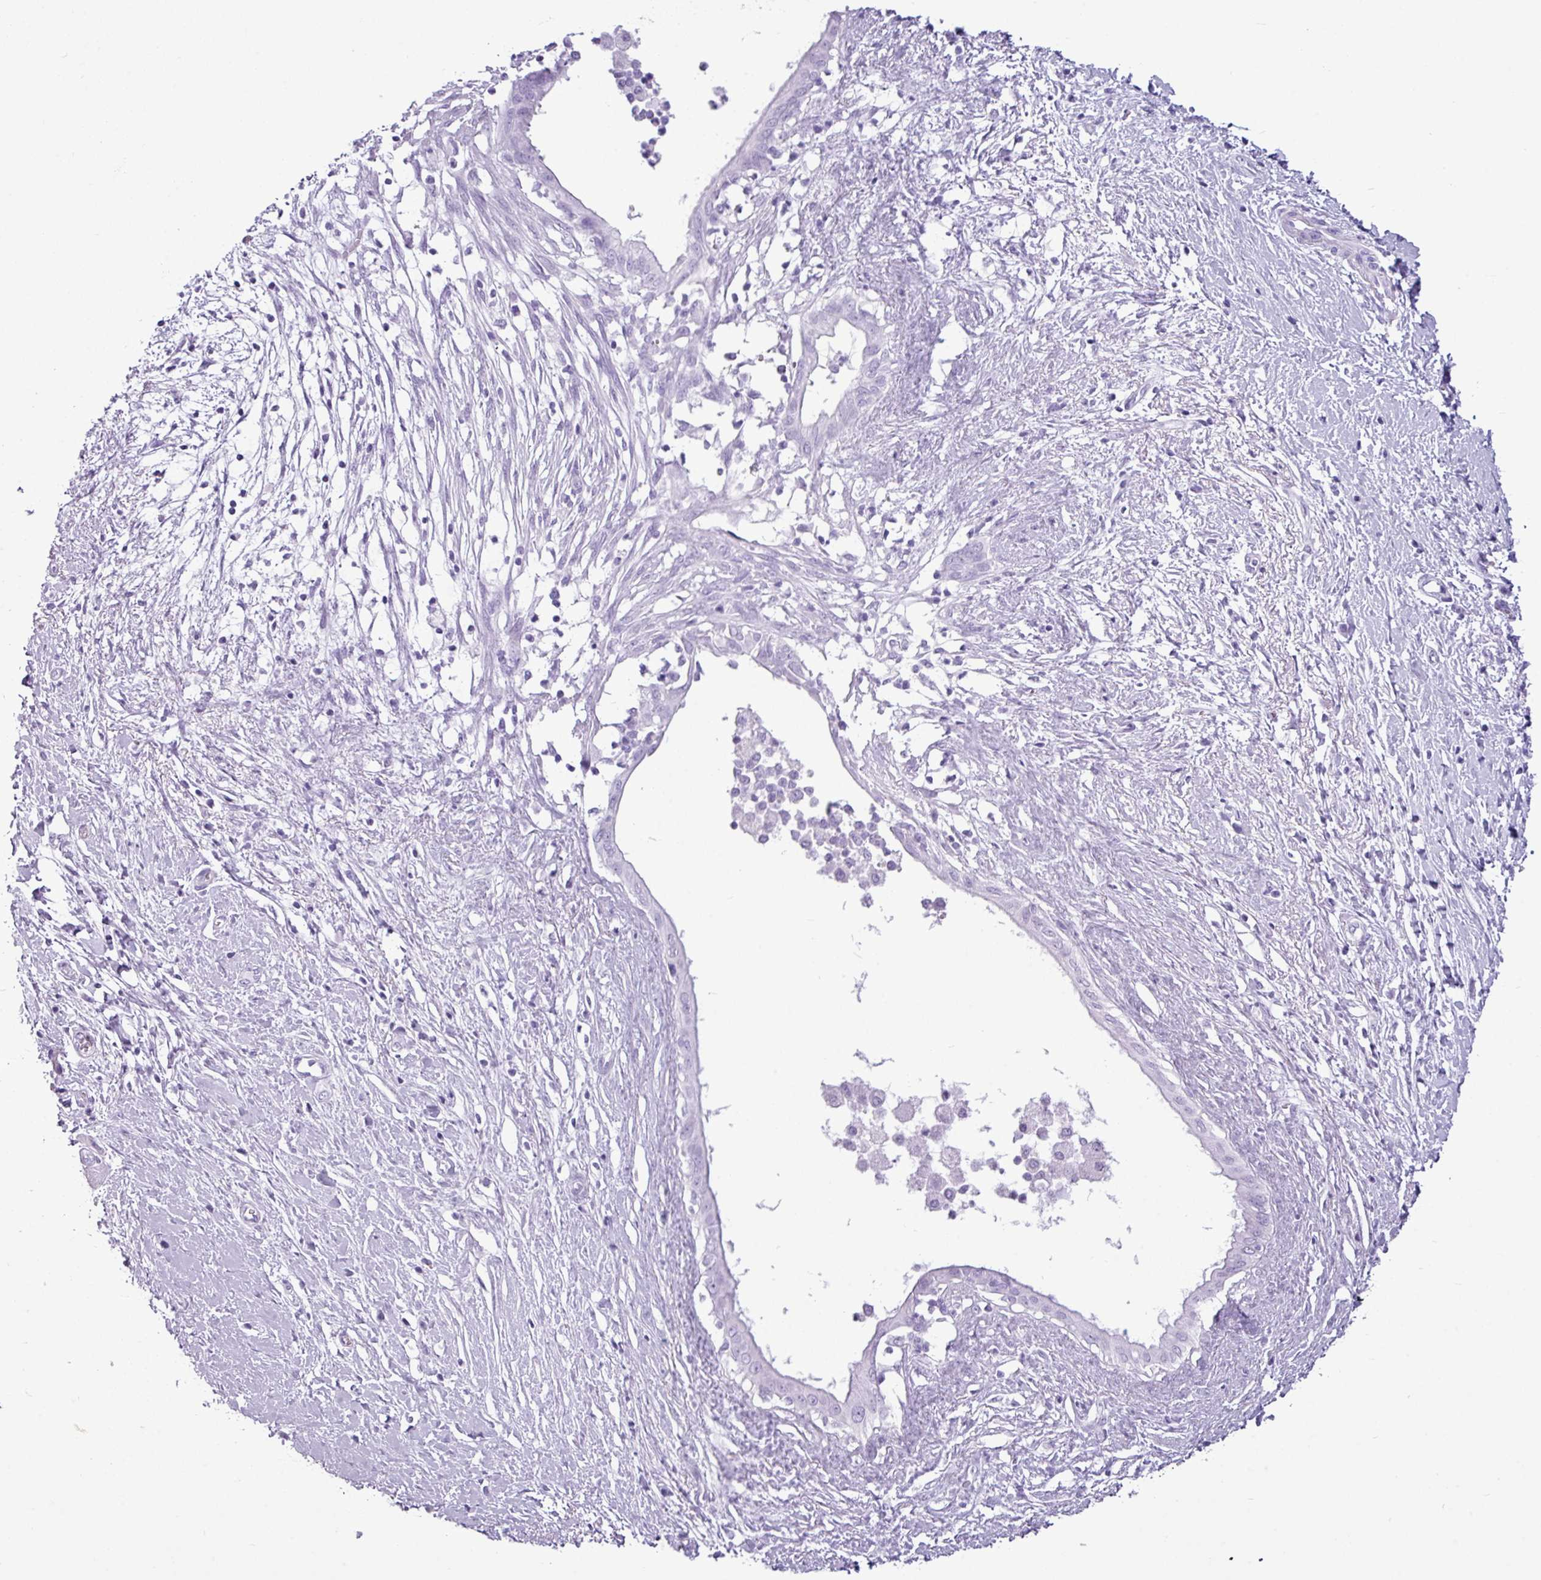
{"staining": {"intensity": "negative", "quantity": "none", "location": "none"}, "tissue": "pancreatic cancer", "cell_type": "Tumor cells", "image_type": "cancer", "snomed": [{"axis": "morphology", "description": "Adenocarcinoma, NOS"}, {"axis": "topography", "description": "Pancreas"}], "caption": "DAB (3,3'-diaminobenzidine) immunohistochemical staining of adenocarcinoma (pancreatic) demonstrates no significant expression in tumor cells.", "gene": "AMY1B", "patient": {"sex": "male", "age": 50}}